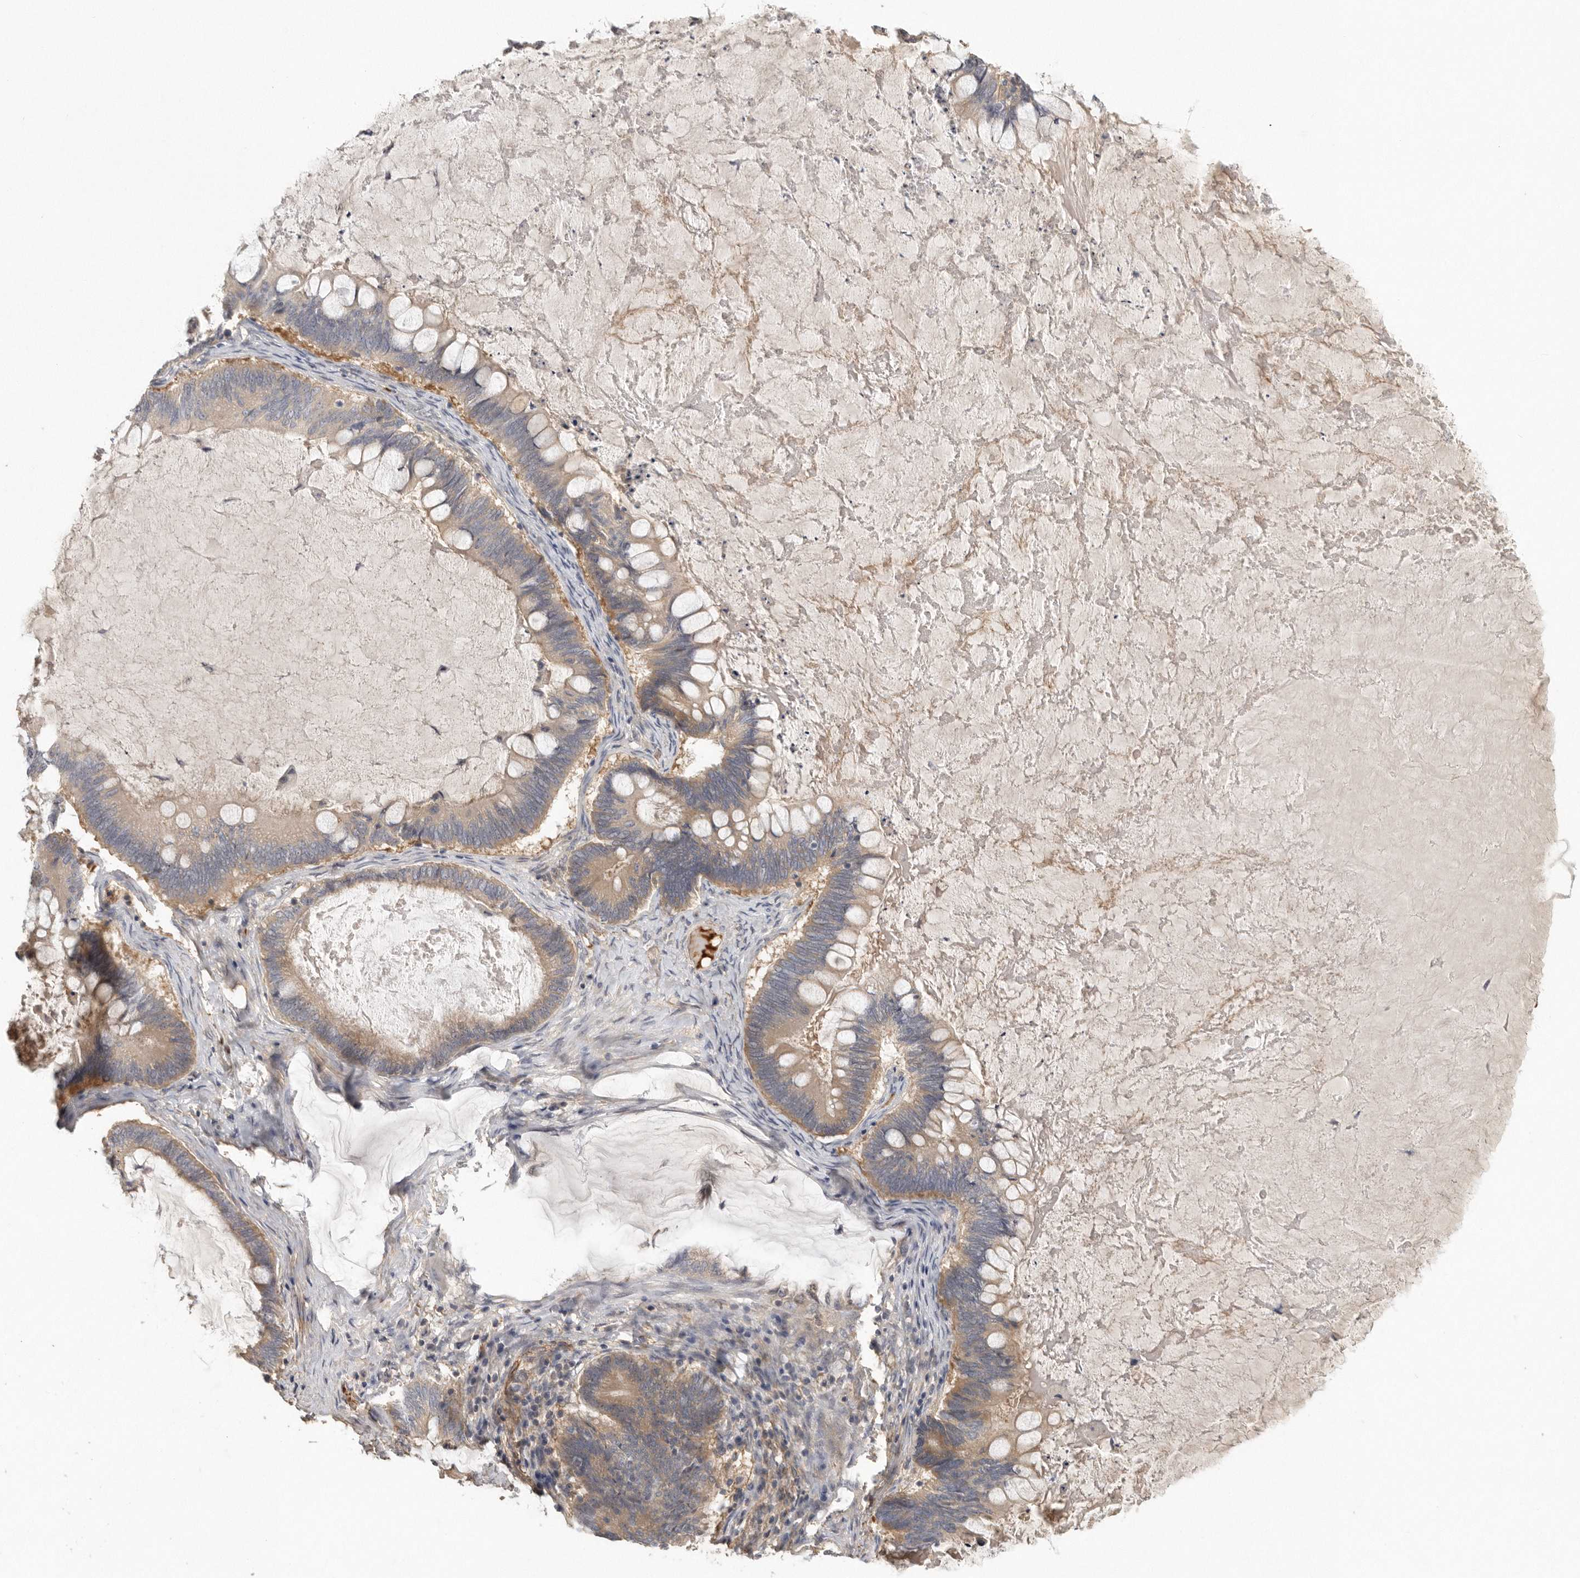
{"staining": {"intensity": "moderate", "quantity": ">75%", "location": "cytoplasmic/membranous"}, "tissue": "ovarian cancer", "cell_type": "Tumor cells", "image_type": "cancer", "snomed": [{"axis": "morphology", "description": "Cystadenocarcinoma, mucinous, NOS"}, {"axis": "topography", "description": "Ovary"}], "caption": "A brown stain highlights moderate cytoplasmic/membranous expression of a protein in ovarian cancer (mucinous cystadenocarcinoma) tumor cells. (DAB (3,3'-diaminobenzidine) = brown stain, brightfield microscopy at high magnification).", "gene": "CFAP298", "patient": {"sex": "female", "age": 61}}